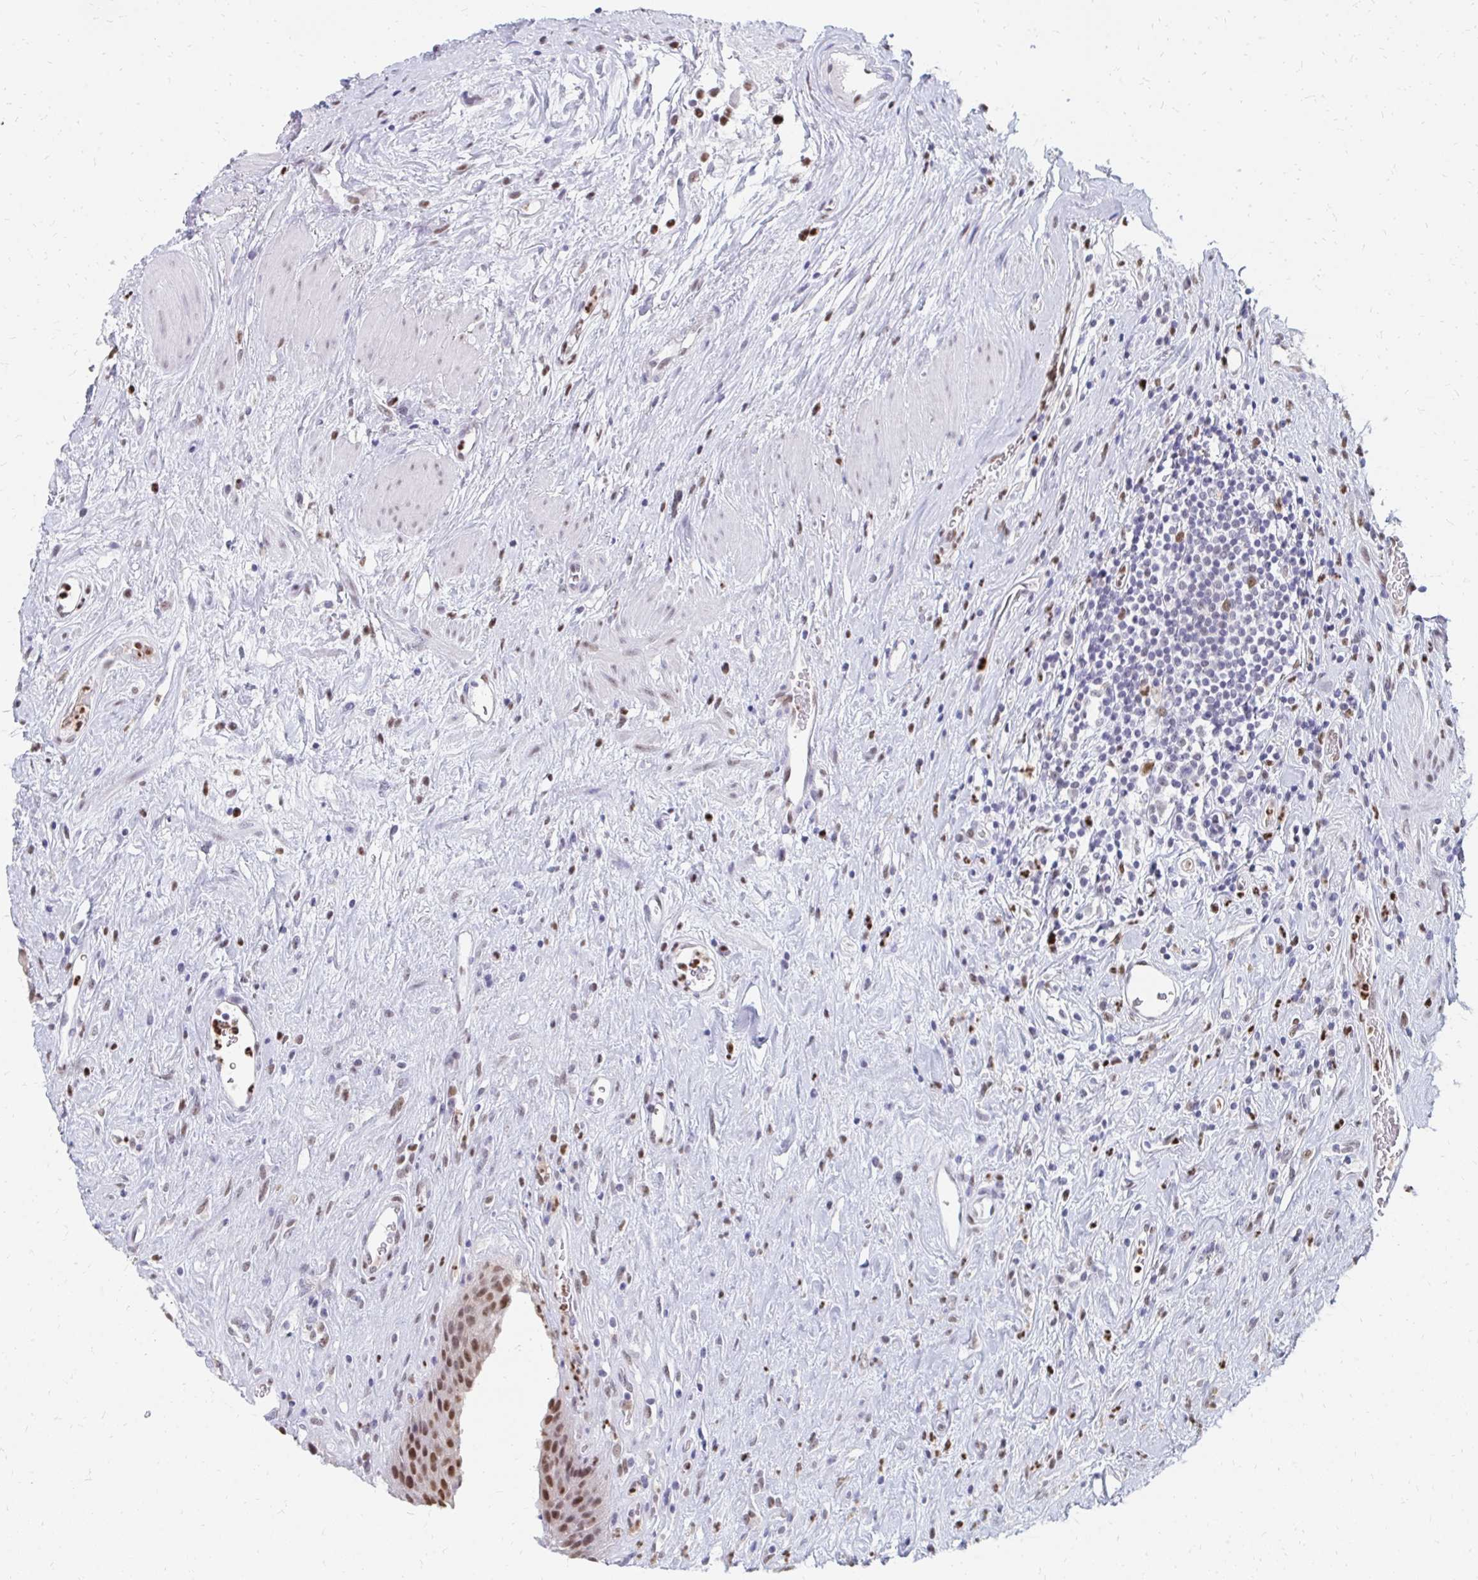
{"staining": {"intensity": "strong", "quantity": ">75%", "location": "nuclear"}, "tissue": "urinary bladder", "cell_type": "Urothelial cells", "image_type": "normal", "snomed": [{"axis": "morphology", "description": "Normal tissue, NOS"}, {"axis": "topography", "description": "Urinary bladder"}], "caption": "Strong nuclear expression for a protein is appreciated in approximately >75% of urothelial cells of normal urinary bladder using immunohistochemistry.", "gene": "PLK3", "patient": {"sex": "female", "age": 56}}